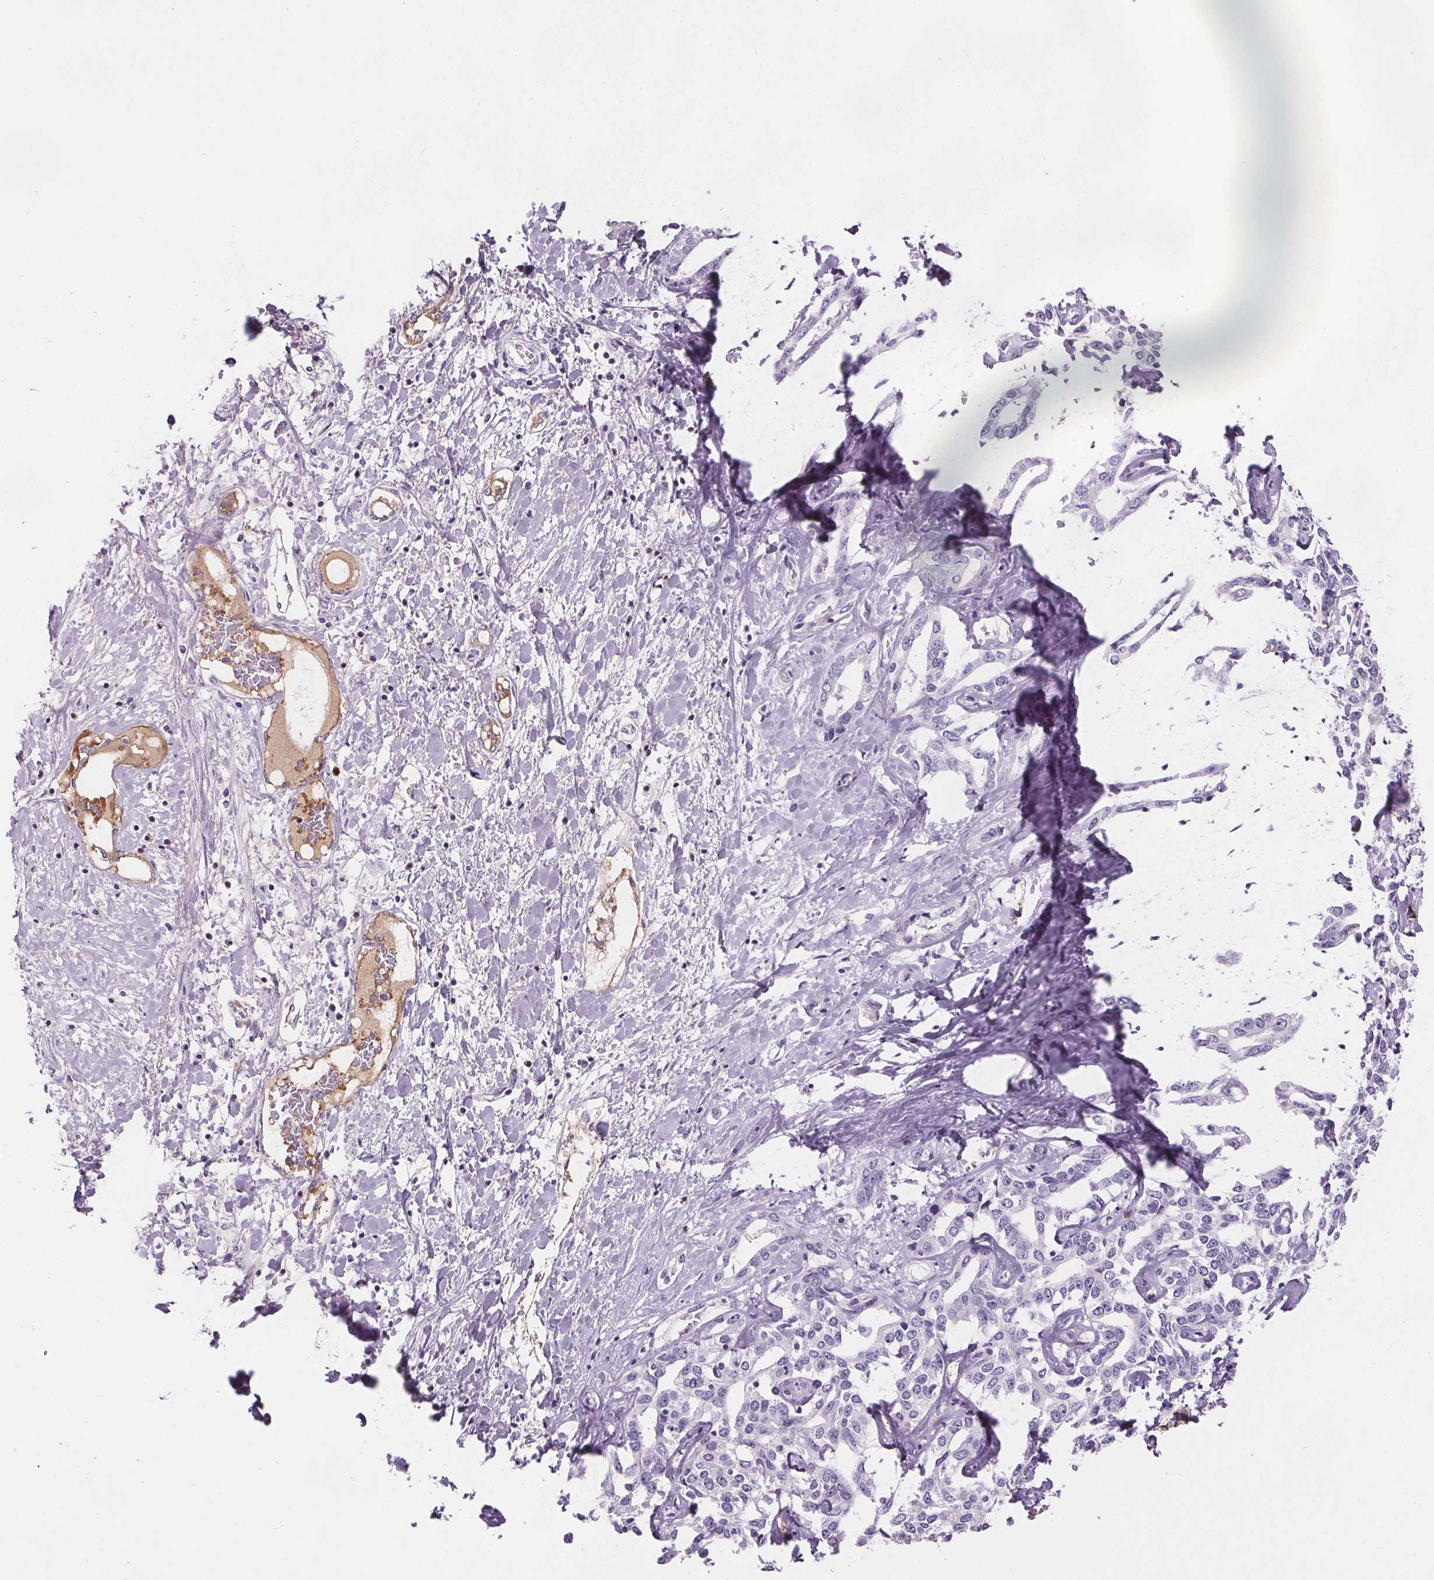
{"staining": {"intensity": "negative", "quantity": "none", "location": "none"}, "tissue": "liver cancer", "cell_type": "Tumor cells", "image_type": "cancer", "snomed": [{"axis": "morphology", "description": "Cholangiocarcinoma"}, {"axis": "topography", "description": "Liver"}], "caption": "Image shows no protein positivity in tumor cells of cholangiocarcinoma (liver) tissue.", "gene": "CD5L", "patient": {"sex": "male", "age": 59}}